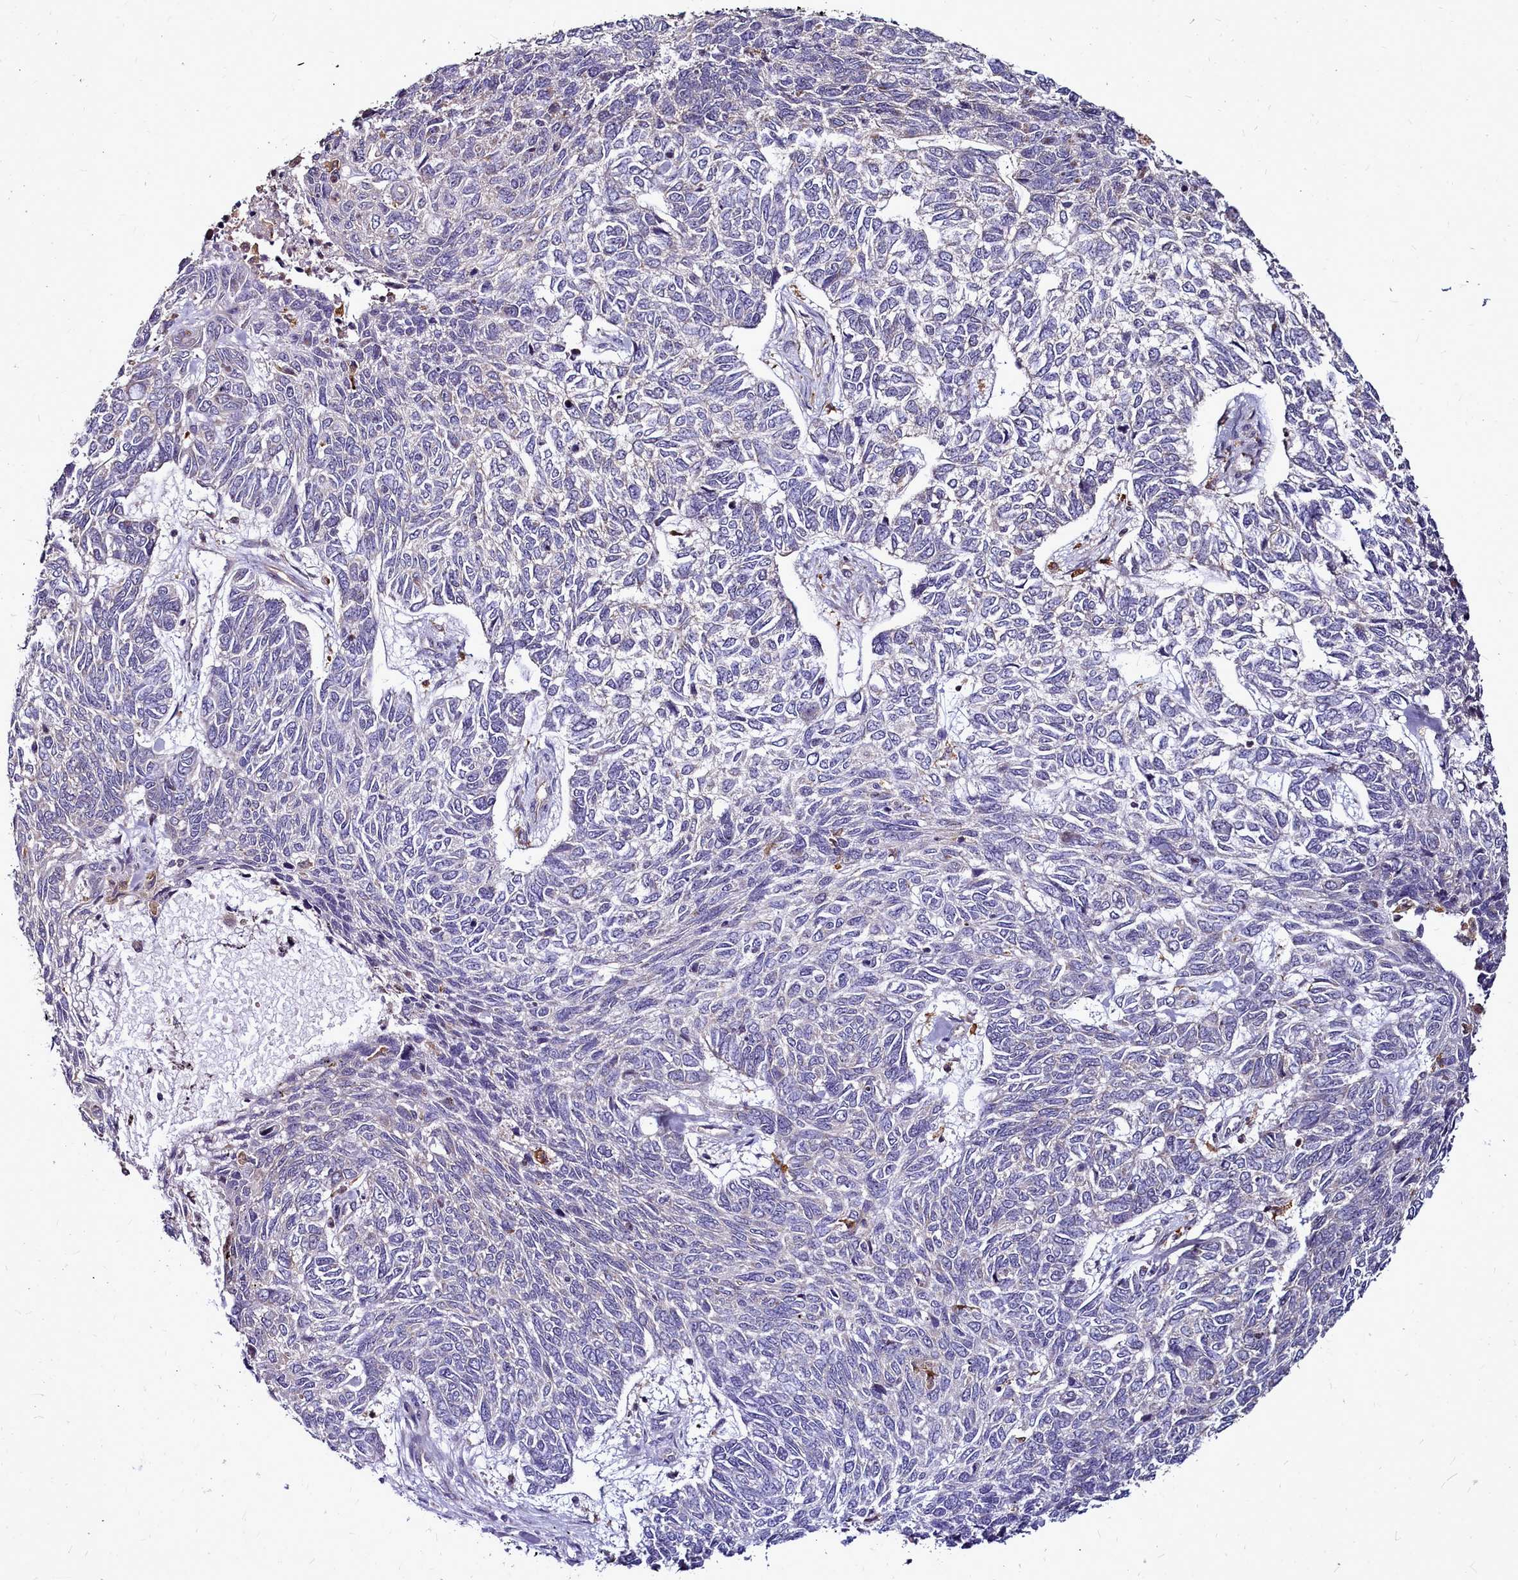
{"staining": {"intensity": "negative", "quantity": "none", "location": "none"}, "tissue": "skin cancer", "cell_type": "Tumor cells", "image_type": "cancer", "snomed": [{"axis": "morphology", "description": "Basal cell carcinoma"}, {"axis": "topography", "description": "Skin"}], "caption": "A histopathology image of skin cancer stained for a protein exhibits no brown staining in tumor cells.", "gene": "NCKAP1L", "patient": {"sex": "female", "age": 65}}